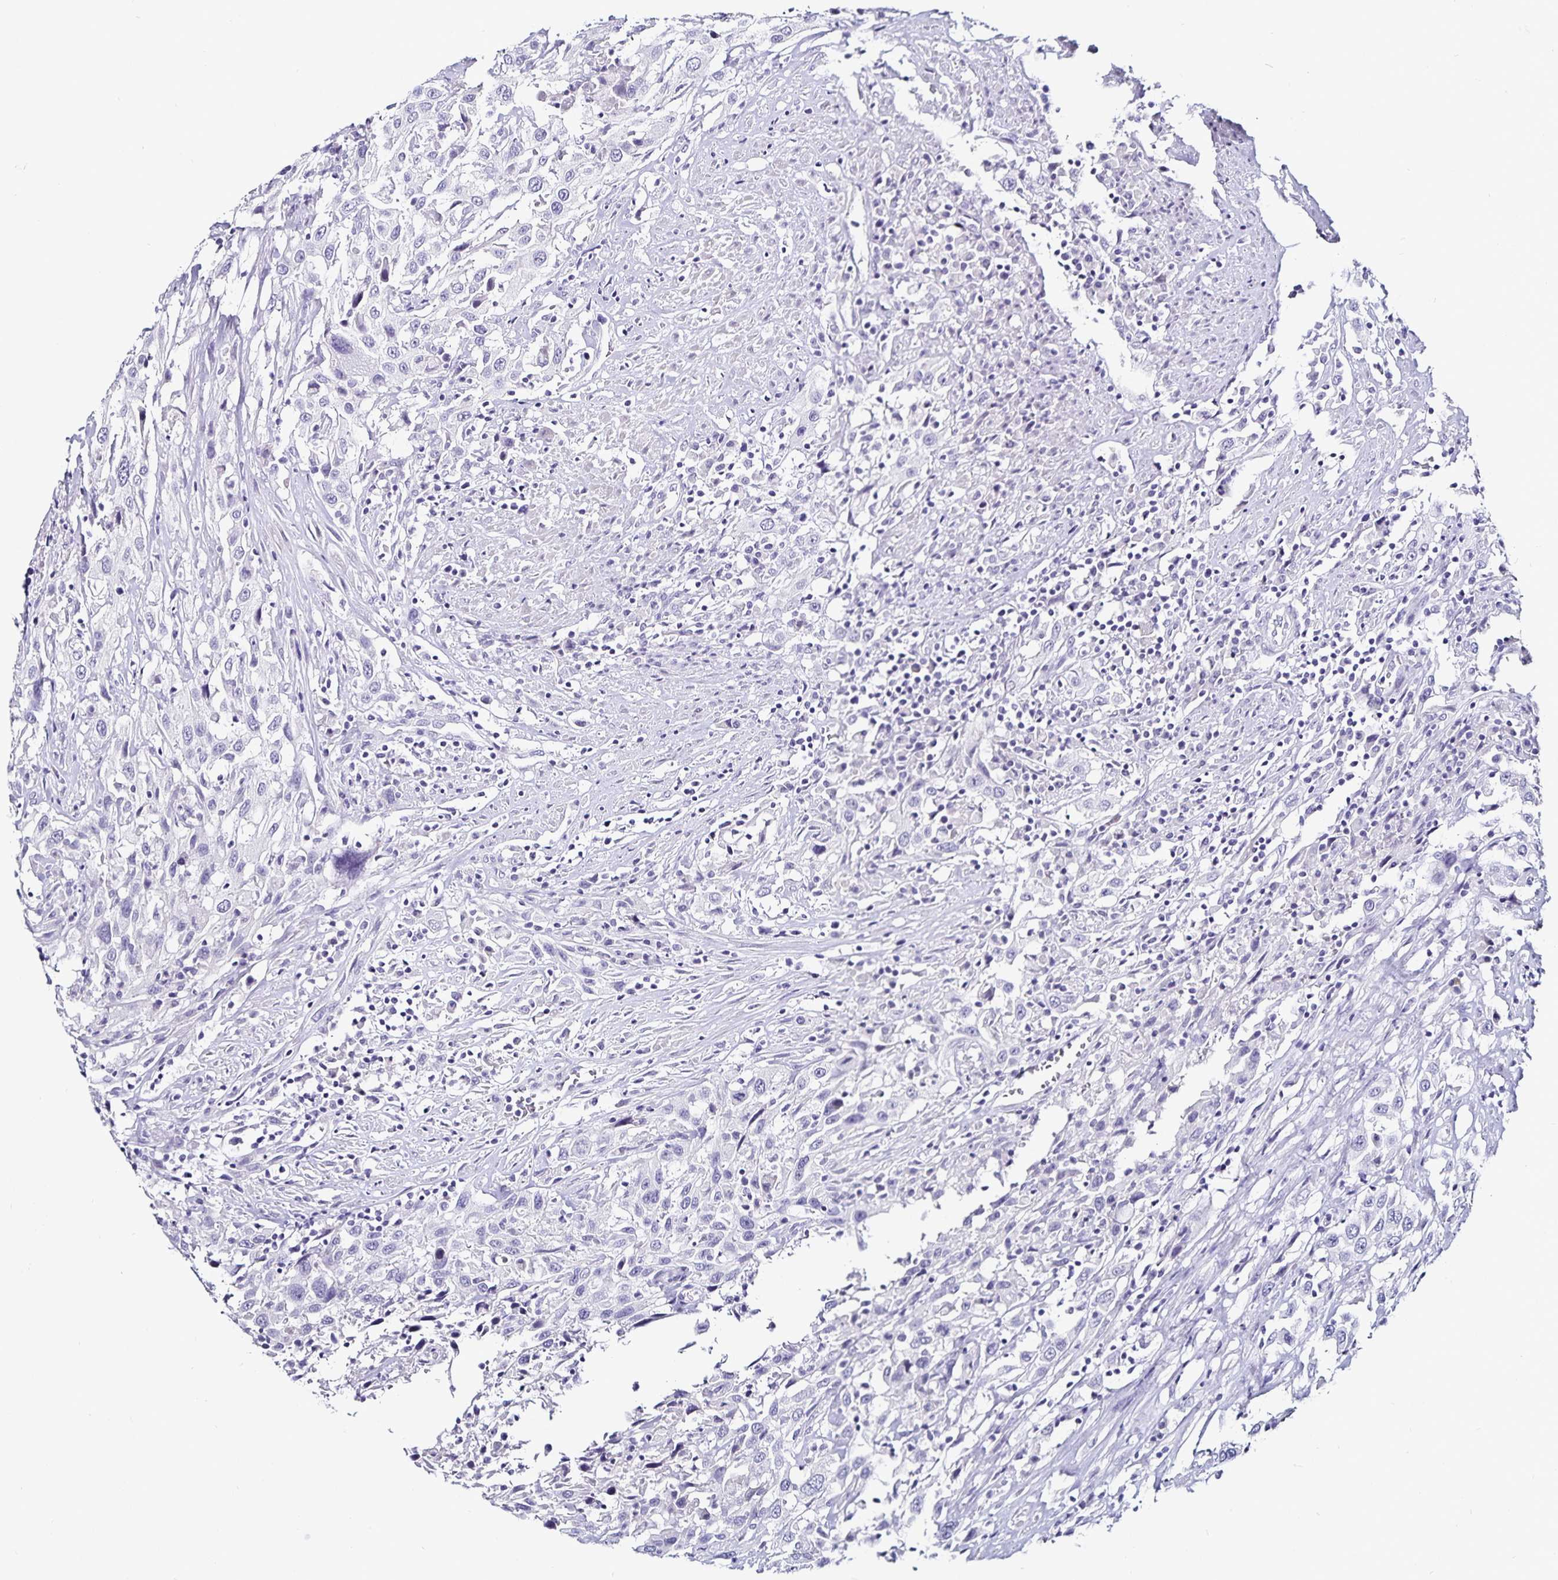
{"staining": {"intensity": "negative", "quantity": "none", "location": "none"}, "tissue": "urothelial cancer", "cell_type": "Tumor cells", "image_type": "cancer", "snomed": [{"axis": "morphology", "description": "Urothelial carcinoma, High grade"}, {"axis": "topography", "description": "Urinary bladder"}], "caption": "High magnification brightfield microscopy of urothelial cancer stained with DAB (3,3'-diaminobenzidine) (brown) and counterstained with hematoxylin (blue): tumor cells show no significant expression.", "gene": "TSPAN7", "patient": {"sex": "male", "age": 61}}